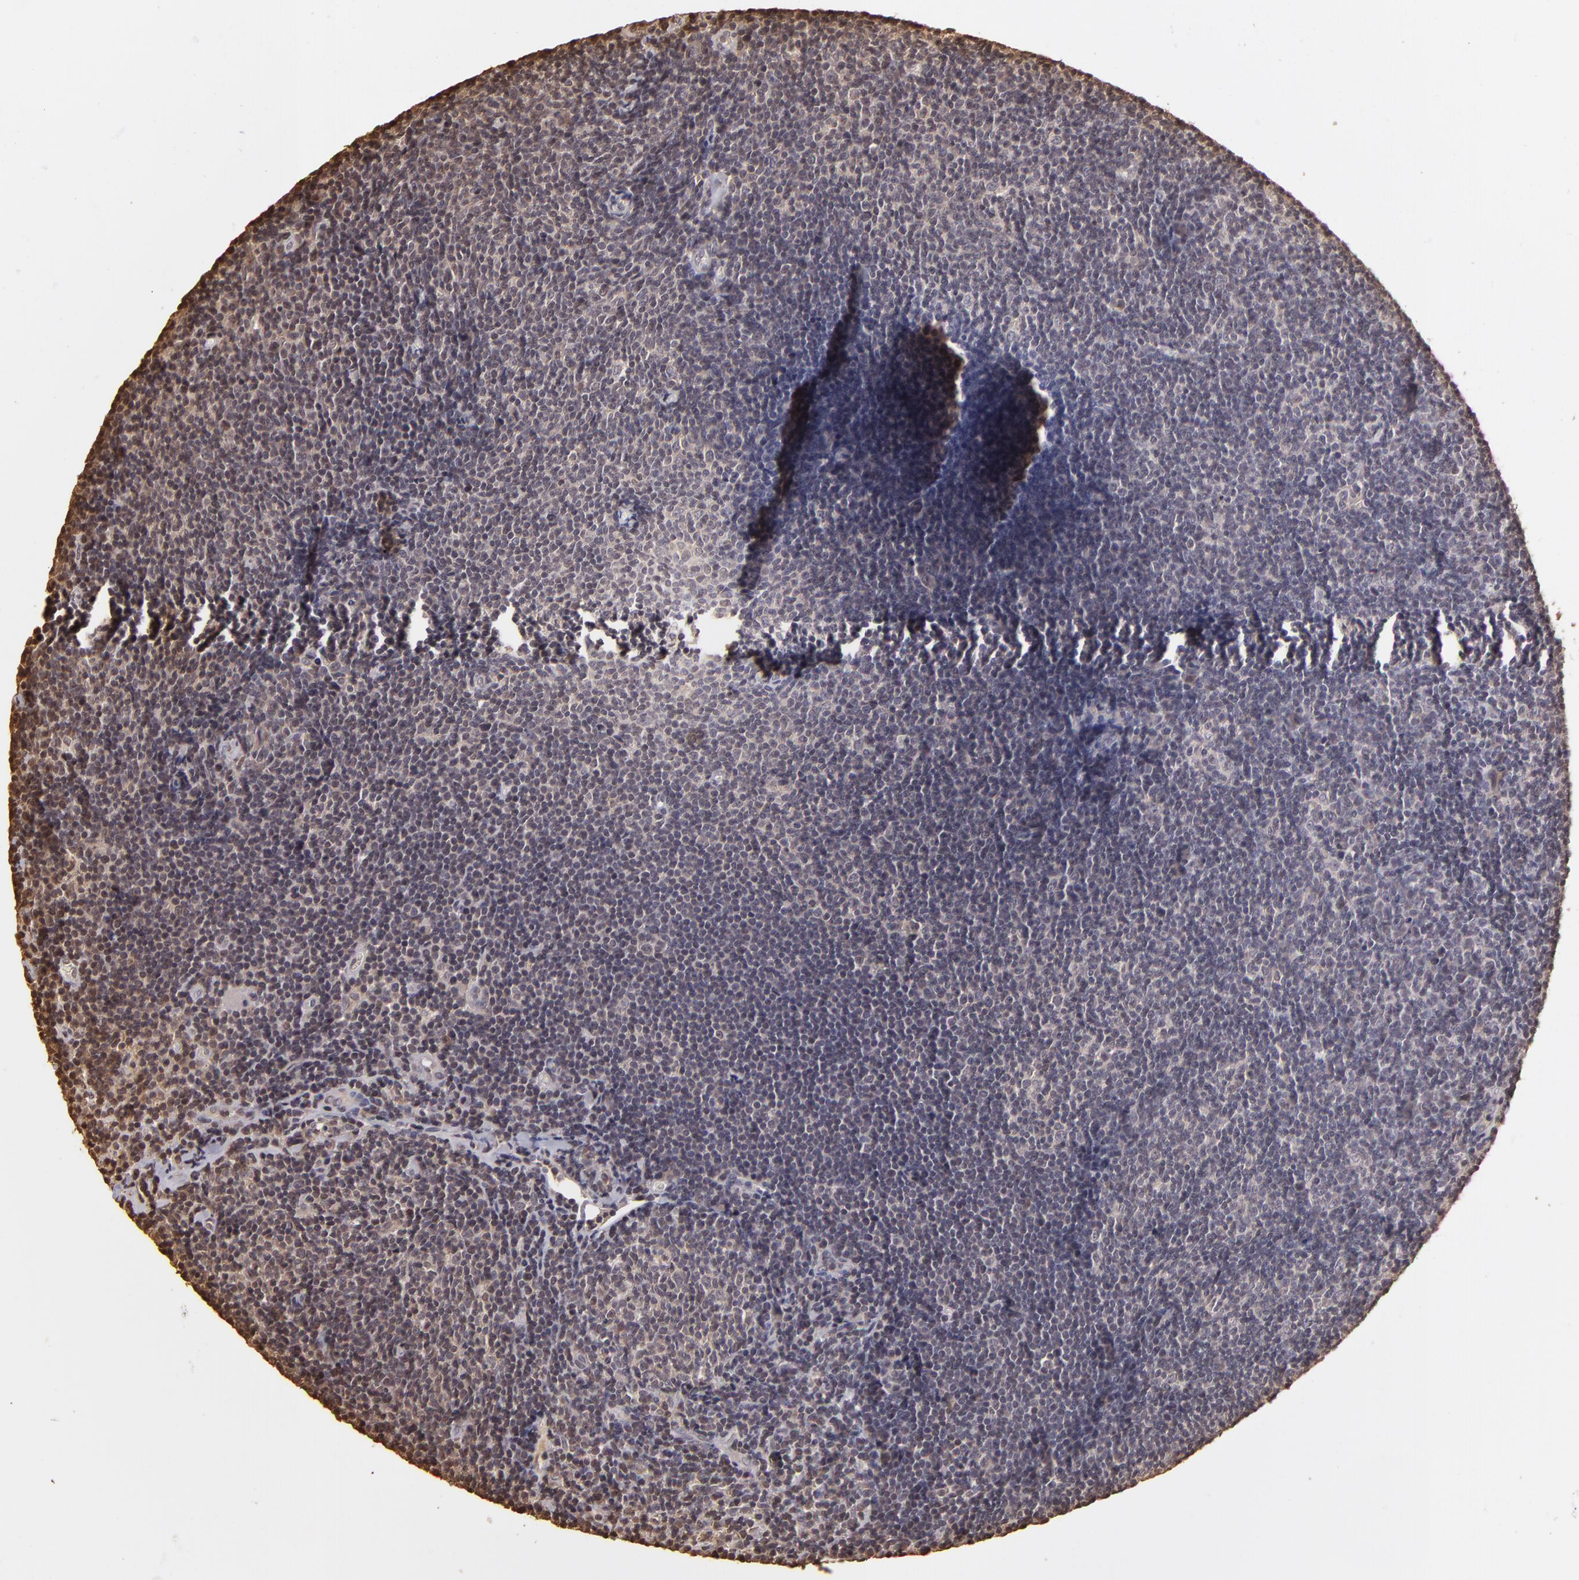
{"staining": {"intensity": "negative", "quantity": "none", "location": "none"}, "tissue": "lymphoma", "cell_type": "Tumor cells", "image_type": "cancer", "snomed": [{"axis": "morphology", "description": "Malignant lymphoma, non-Hodgkin's type, Low grade"}, {"axis": "topography", "description": "Lymph node"}], "caption": "Immunohistochemical staining of human low-grade malignant lymphoma, non-Hodgkin's type demonstrates no significant expression in tumor cells. Brightfield microscopy of immunohistochemistry stained with DAB (brown) and hematoxylin (blue), captured at high magnification.", "gene": "ARPC2", "patient": {"sex": "male", "age": 49}}